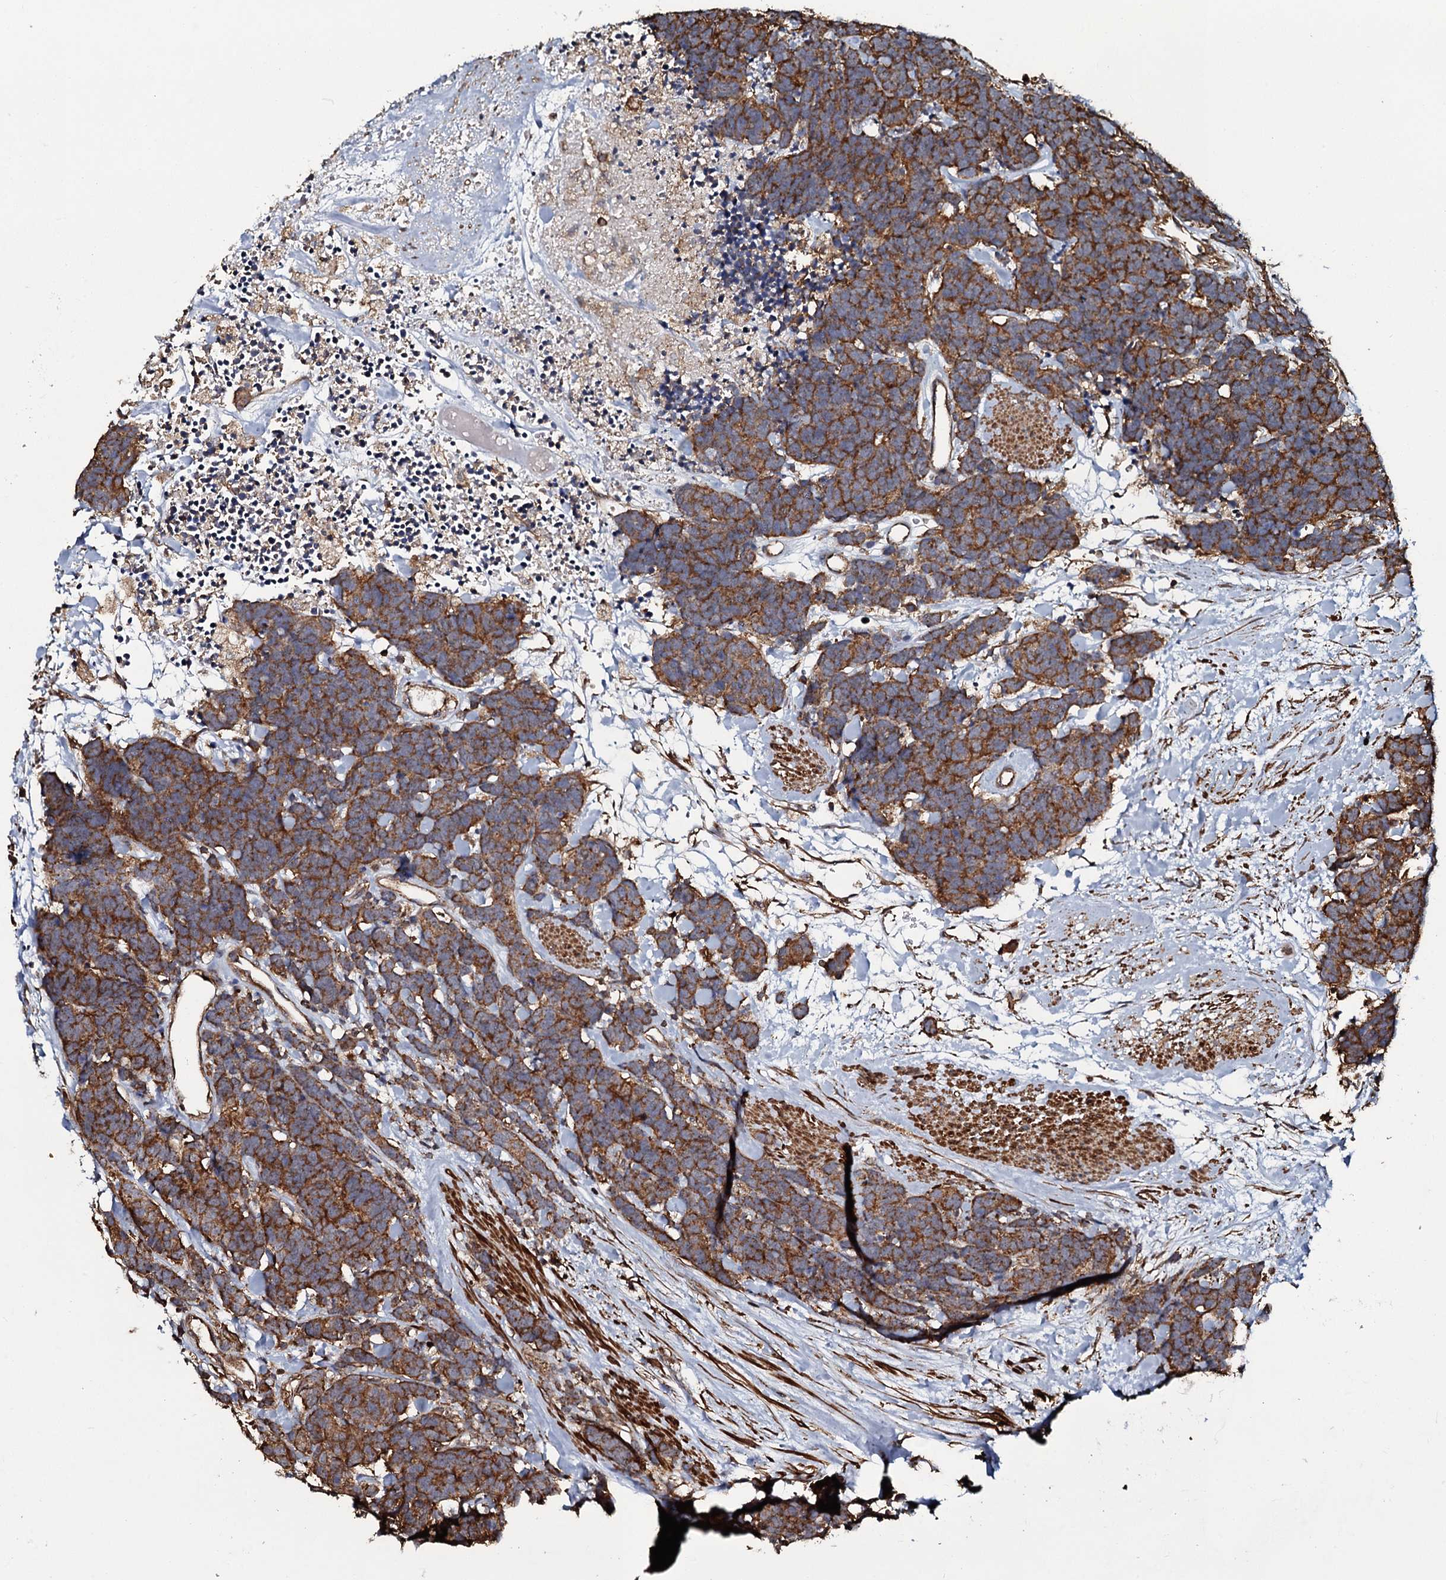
{"staining": {"intensity": "moderate", "quantity": ">75%", "location": "cytoplasmic/membranous"}, "tissue": "carcinoid", "cell_type": "Tumor cells", "image_type": "cancer", "snomed": [{"axis": "morphology", "description": "Carcinoma, NOS"}, {"axis": "morphology", "description": "Carcinoid, malignant, NOS"}, {"axis": "topography", "description": "Urinary bladder"}], "caption": "Brown immunohistochemical staining in human carcinoma reveals moderate cytoplasmic/membranous expression in about >75% of tumor cells.", "gene": "VWA8", "patient": {"sex": "male", "age": 57}}